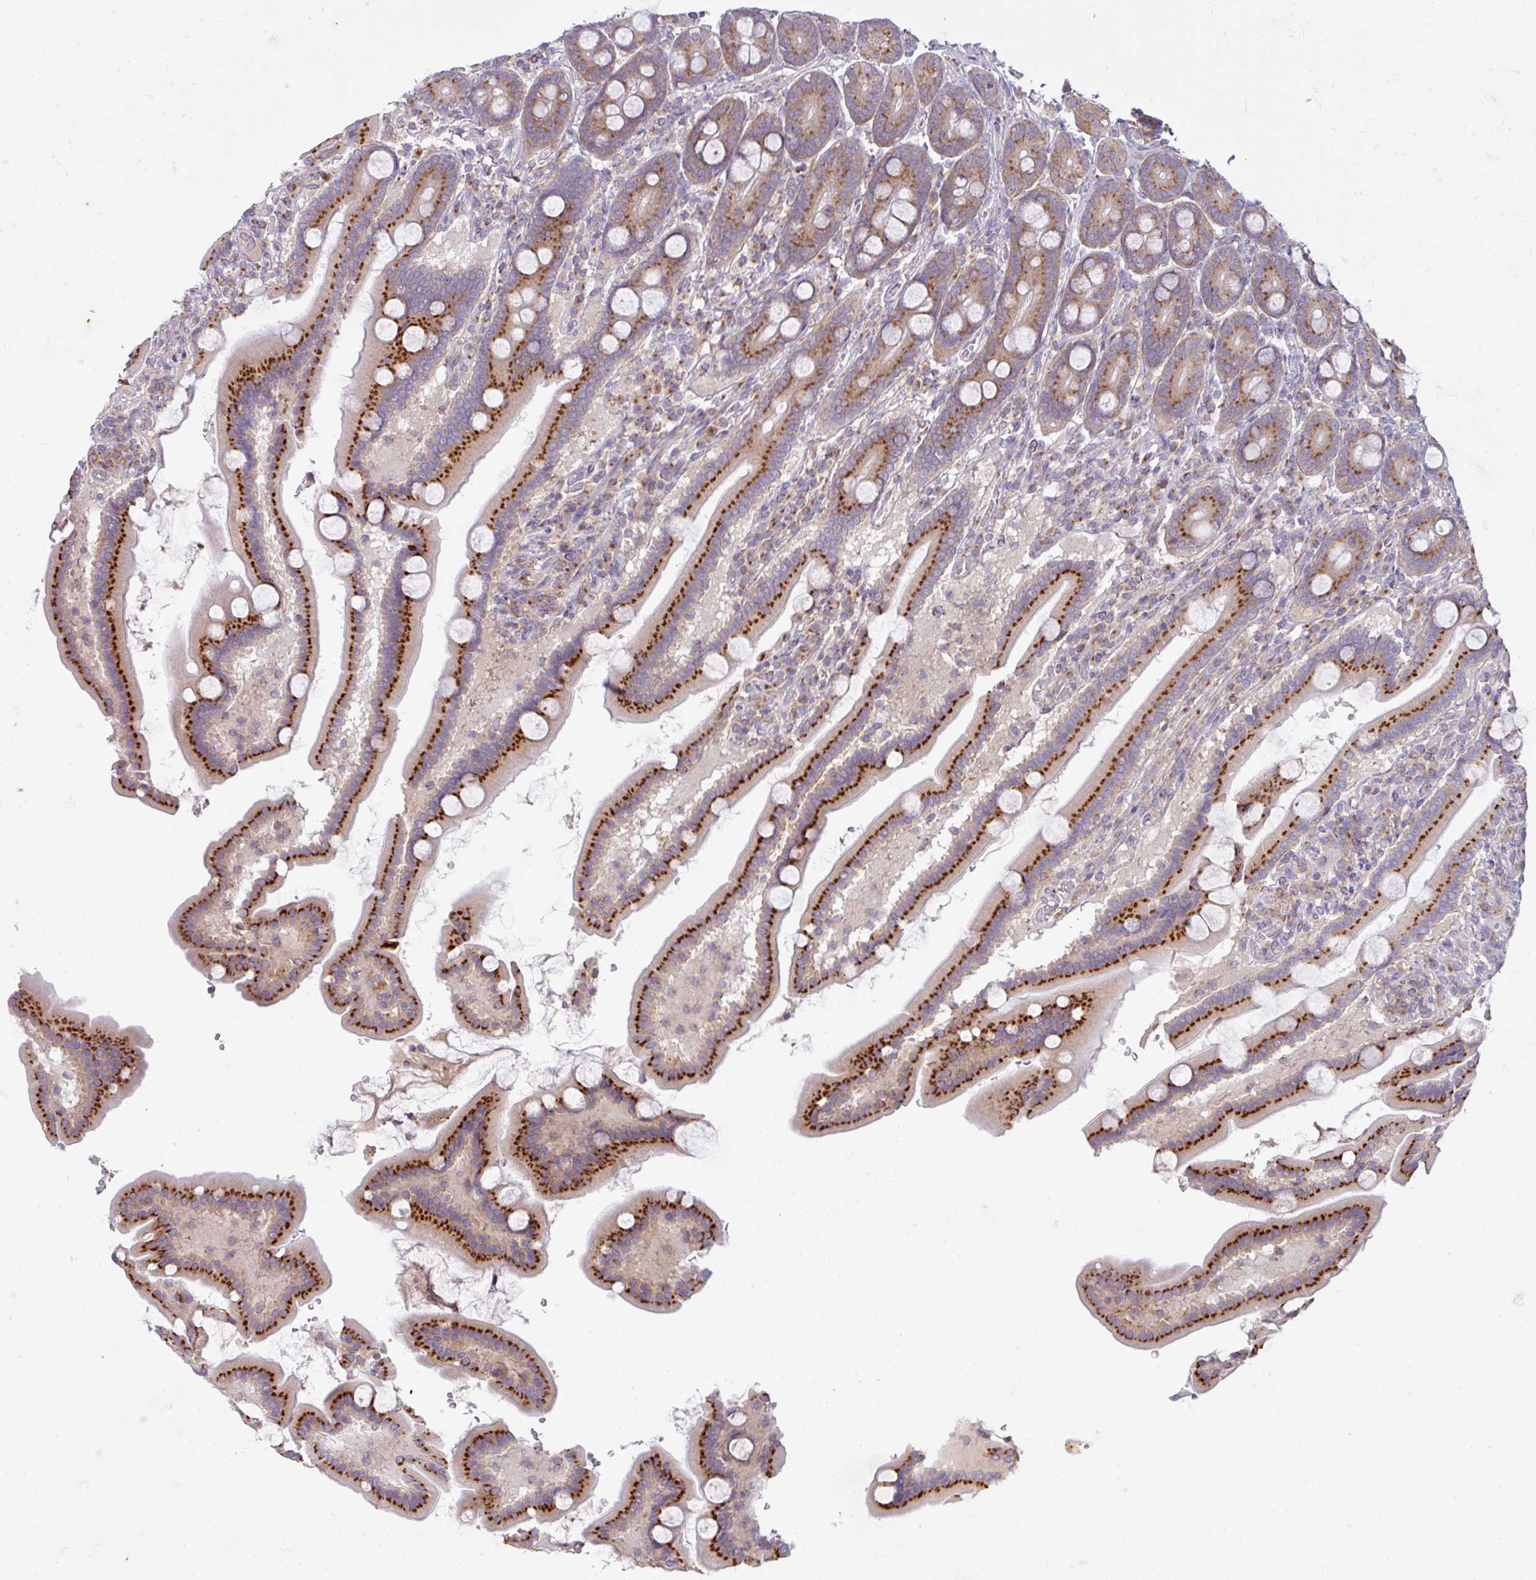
{"staining": {"intensity": "strong", "quantity": "25%-75%", "location": "cytoplasmic/membranous"}, "tissue": "duodenum", "cell_type": "Glandular cells", "image_type": "normal", "snomed": [{"axis": "morphology", "description": "Normal tissue, NOS"}, {"axis": "topography", "description": "Duodenum"}], "caption": "Human duodenum stained for a protein (brown) displays strong cytoplasmic/membranous positive expression in approximately 25%-75% of glandular cells.", "gene": "VTI1A", "patient": {"sex": "male", "age": 55}}